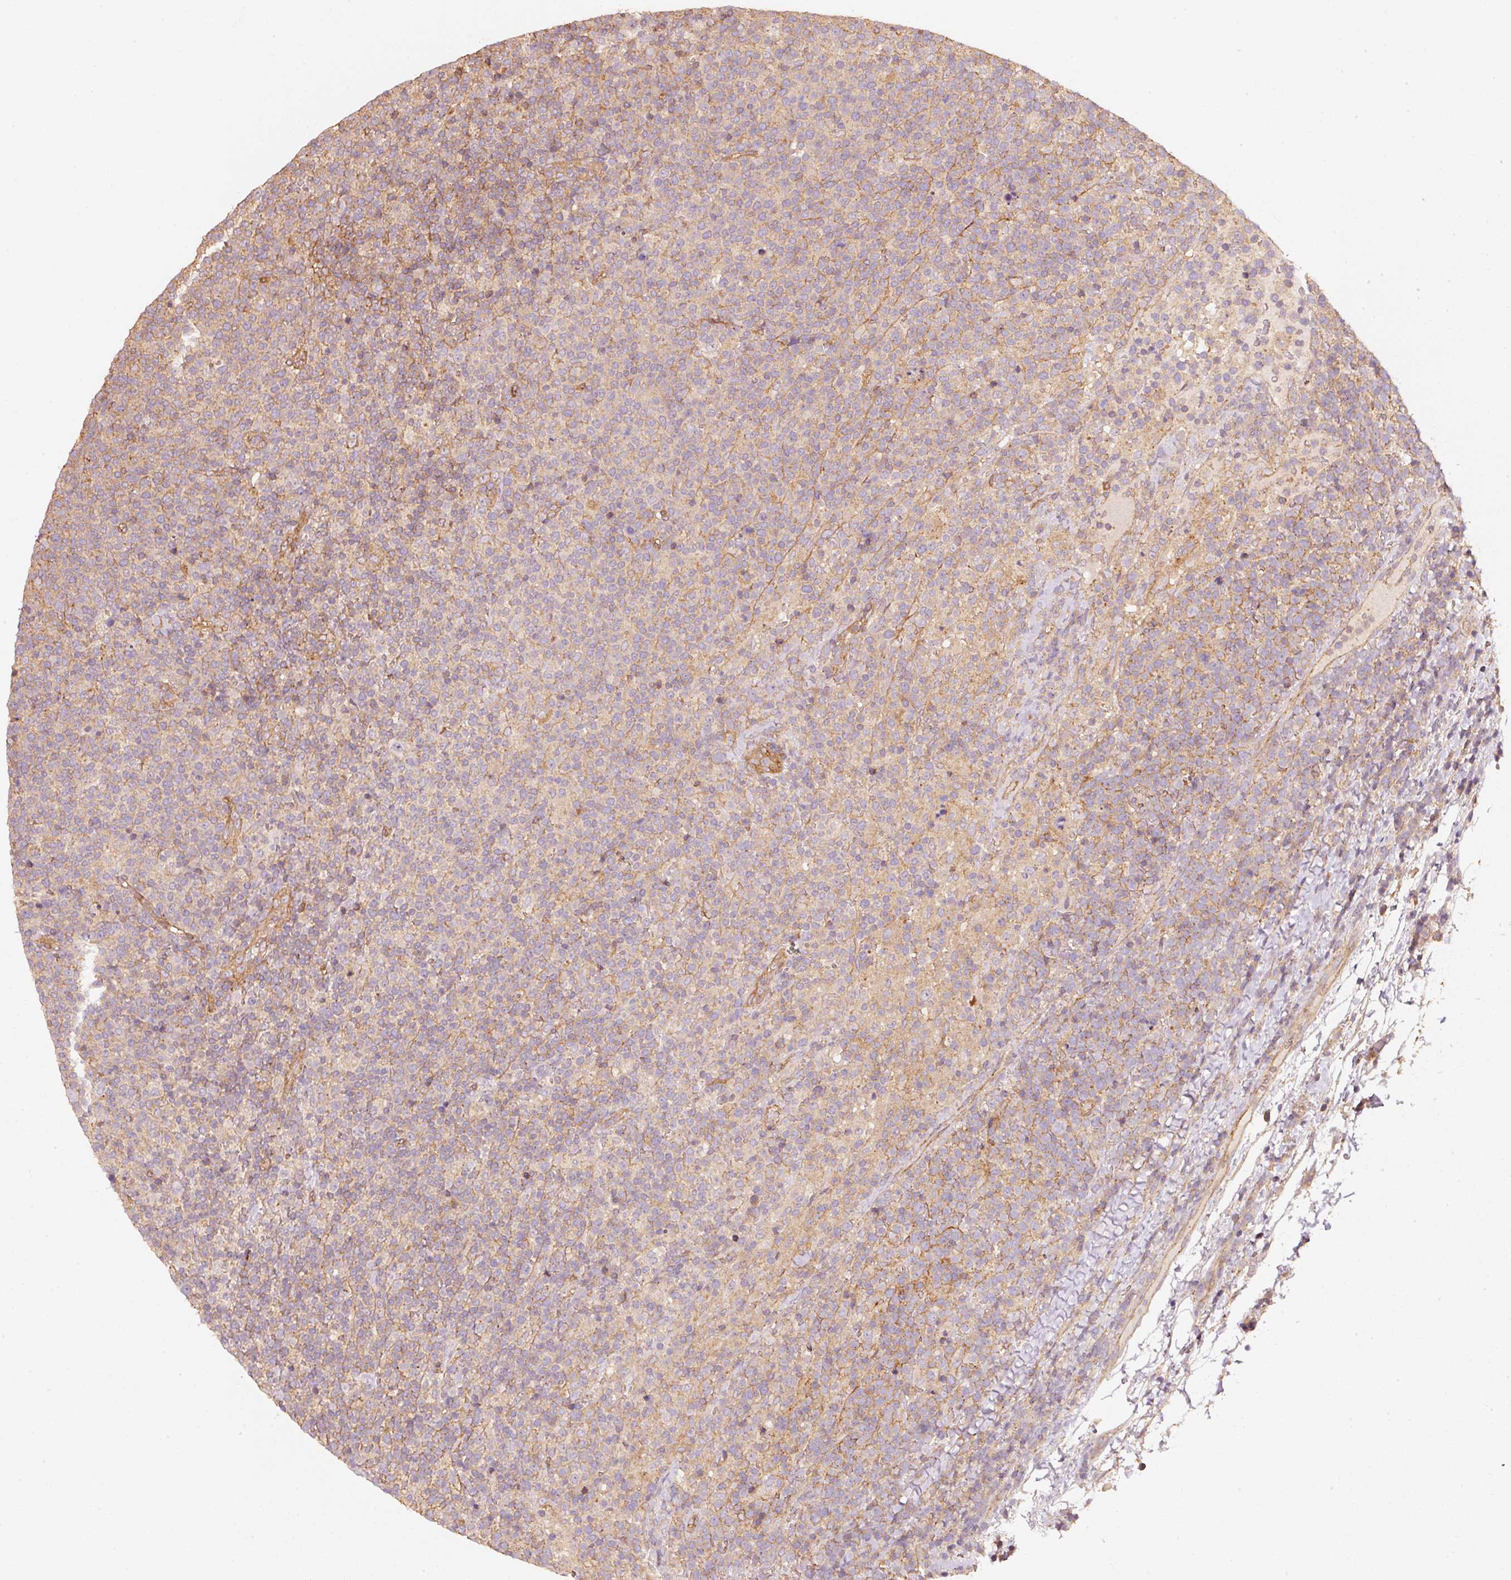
{"staining": {"intensity": "negative", "quantity": "none", "location": "none"}, "tissue": "lymphoma", "cell_type": "Tumor cells", "image_type": "cancer", "snomed": [{"axis": "morphology", "description": "Malignant lymphoma, non-Hodgkin's type, High grade"}, {"axis": "topography", "description": "Lymph node"}], "caption": "Protein analysis of high-grade malignant lymphoma, non-Hodgkin's type displays no significant positivity in tumor cells.", "gene": "CEP95", "patient": {"sex": "male", "age": 61}}